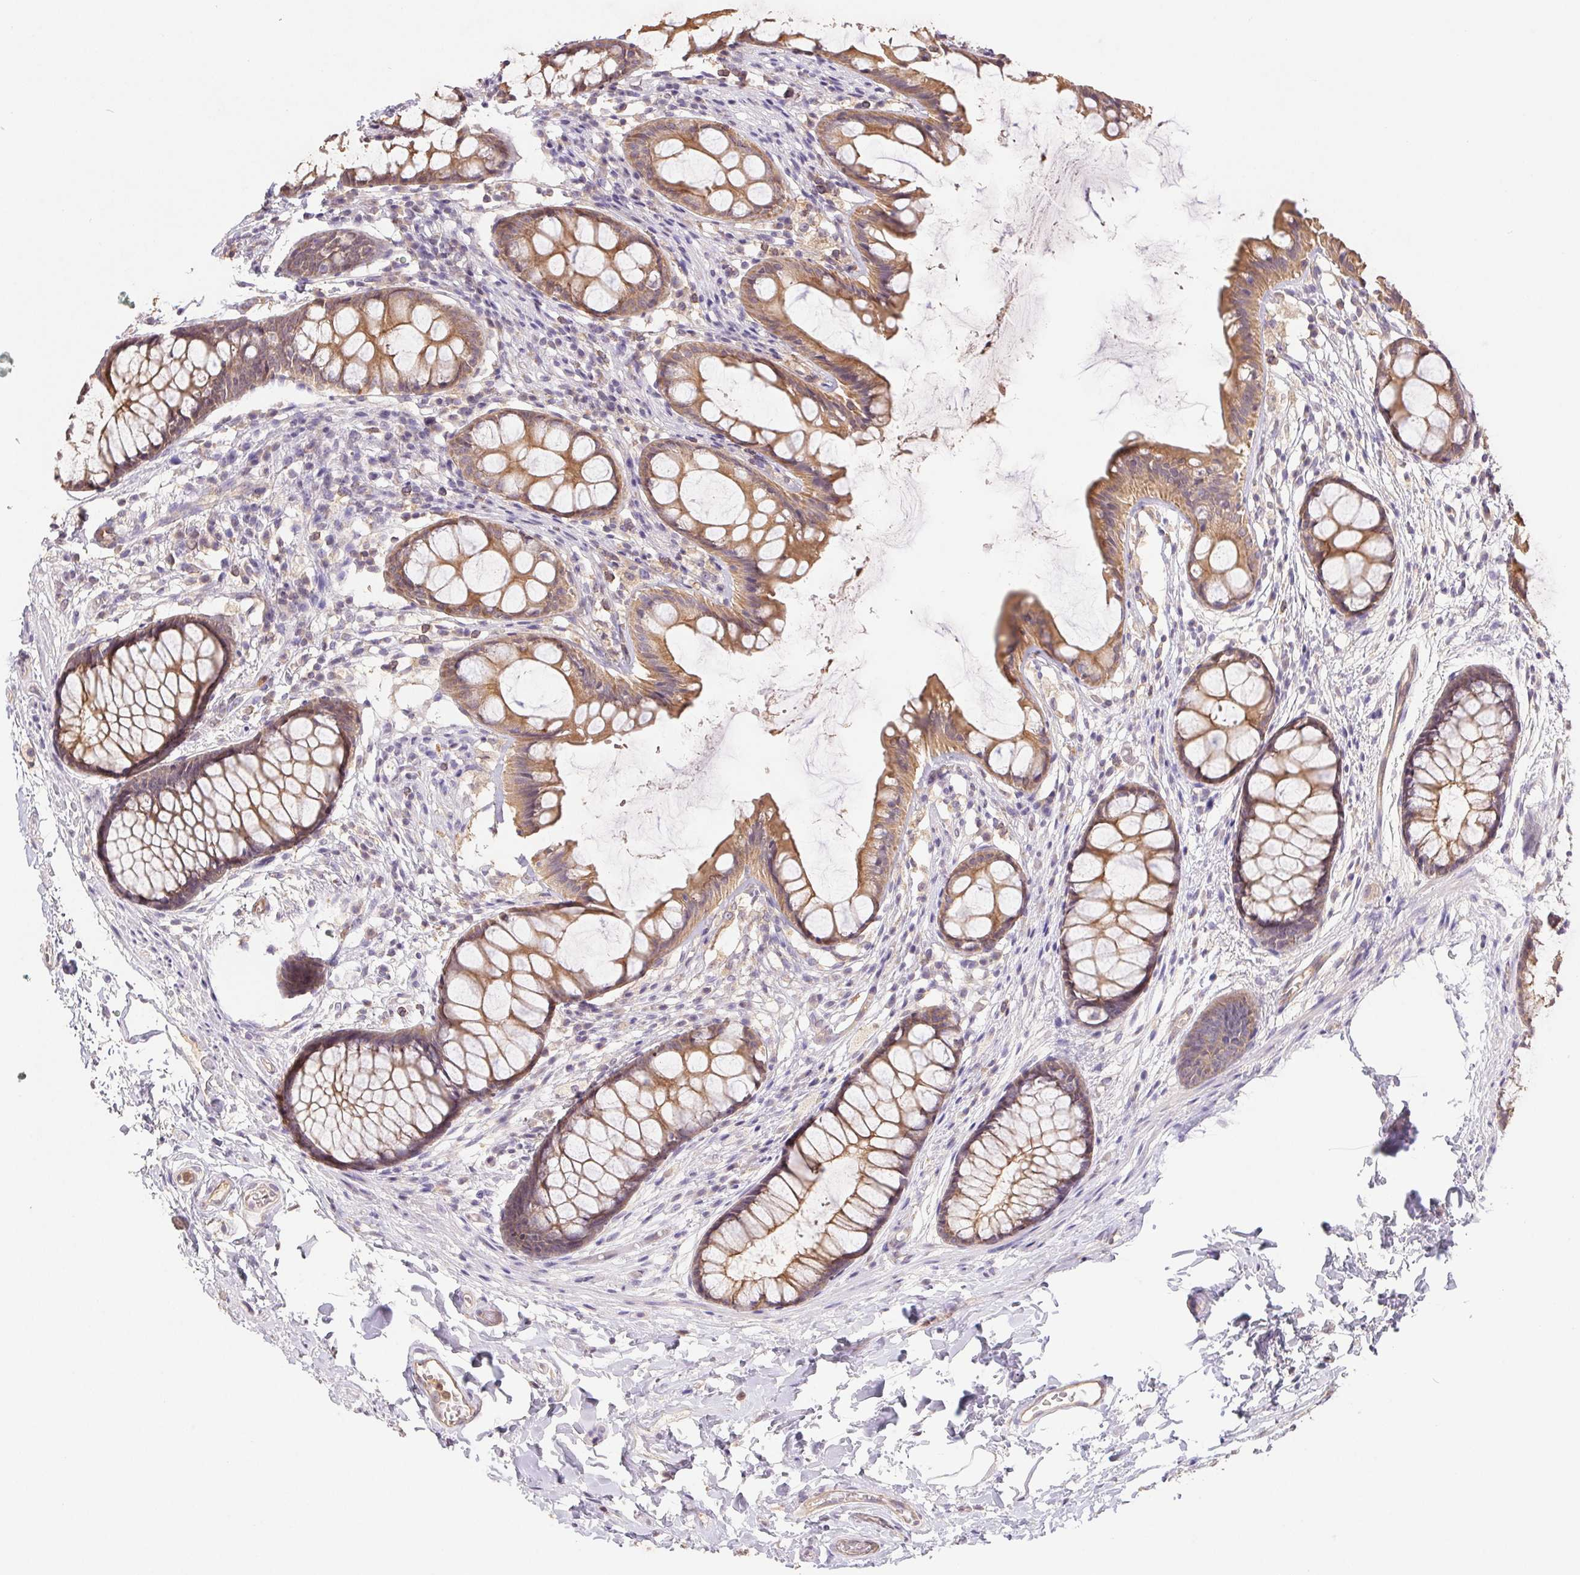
{"staining": {"intensity": "moderate", "quantity": ">75%", "location": "cytoplasmic/membranous"}, "tissue": "rectum", "cell_type": "Glandular cells", "image_type": "normal", "snomed": [{"axis": "morphology", "description": "Normal tissue, NOS"}, {"axis": "topography", "description": "Rectum"}], "caption": "Immunohistochemistry (IHC) photomicrograph of normal rectum: rectum stained using immunohistochemistry (IHC) exhibits medium levels of moderate protein expression localized specifically in the cytoplasmic/membranous of glandular cells, appearing as a cytoplasmic/membranous brown color.", "gene": "RAB11A", "patient": {"sex": "female", "age": 62}}